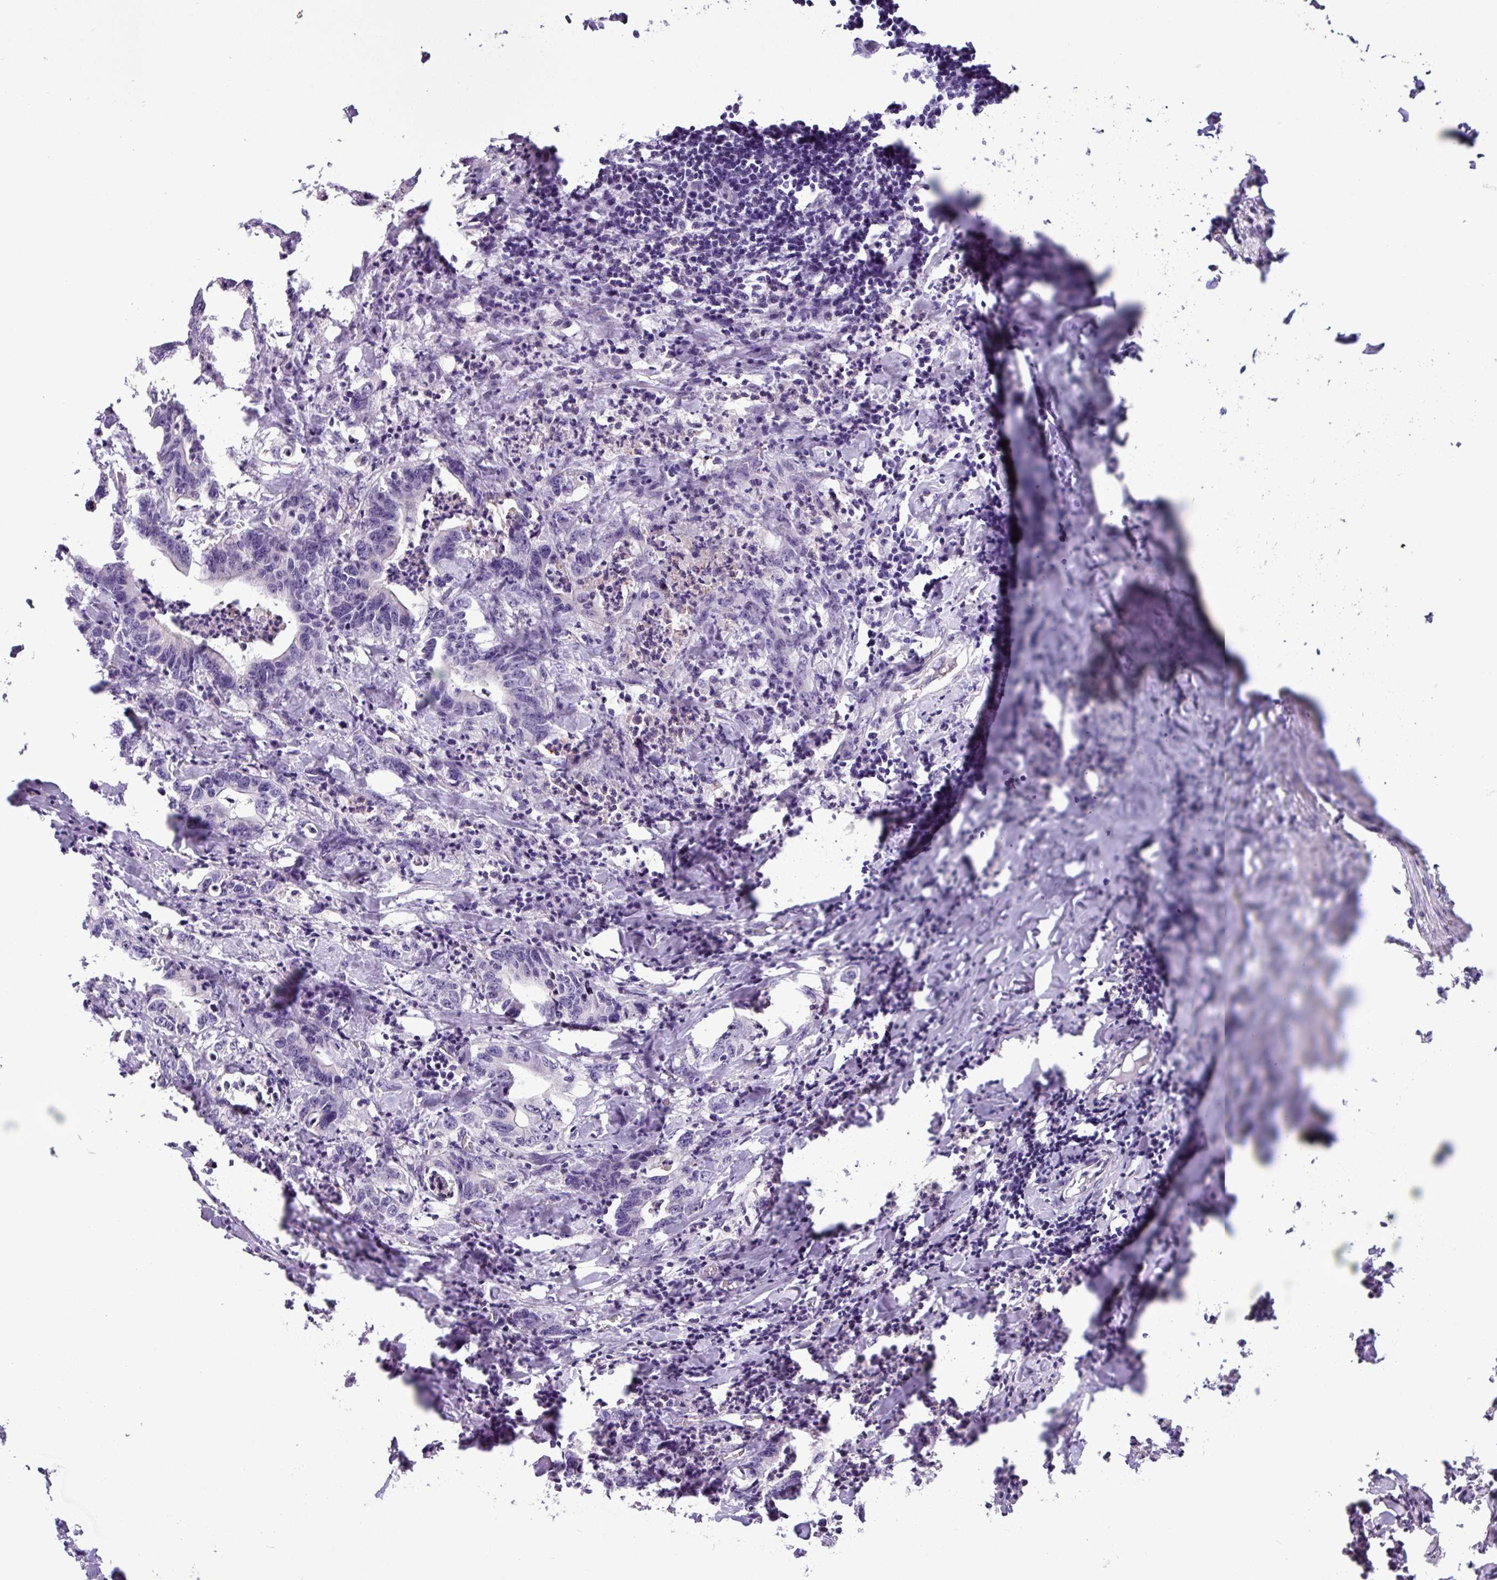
{"staining": {"intensity": "negative", "quantity": "none", "location": "none"}, "tissue": "colorectal cancer", "cell_type": "Tumor cells", "image_type": "cancer", "snomed": [{"axis": "morphology", "description": "Adenocarcinoma, NOS"}, {"axis": "topography", "description": "Colon"}], "caption": "Immunohistochemical staining of colorectal adenocarcinoma reveals no significant expression in tumor cells. (DAB immunohistochemistry (IHC) visualized using brightfield microscopy, high magnification).", "gene": "PNLDC1", "patient": {"sex": "female", "age": 75}}